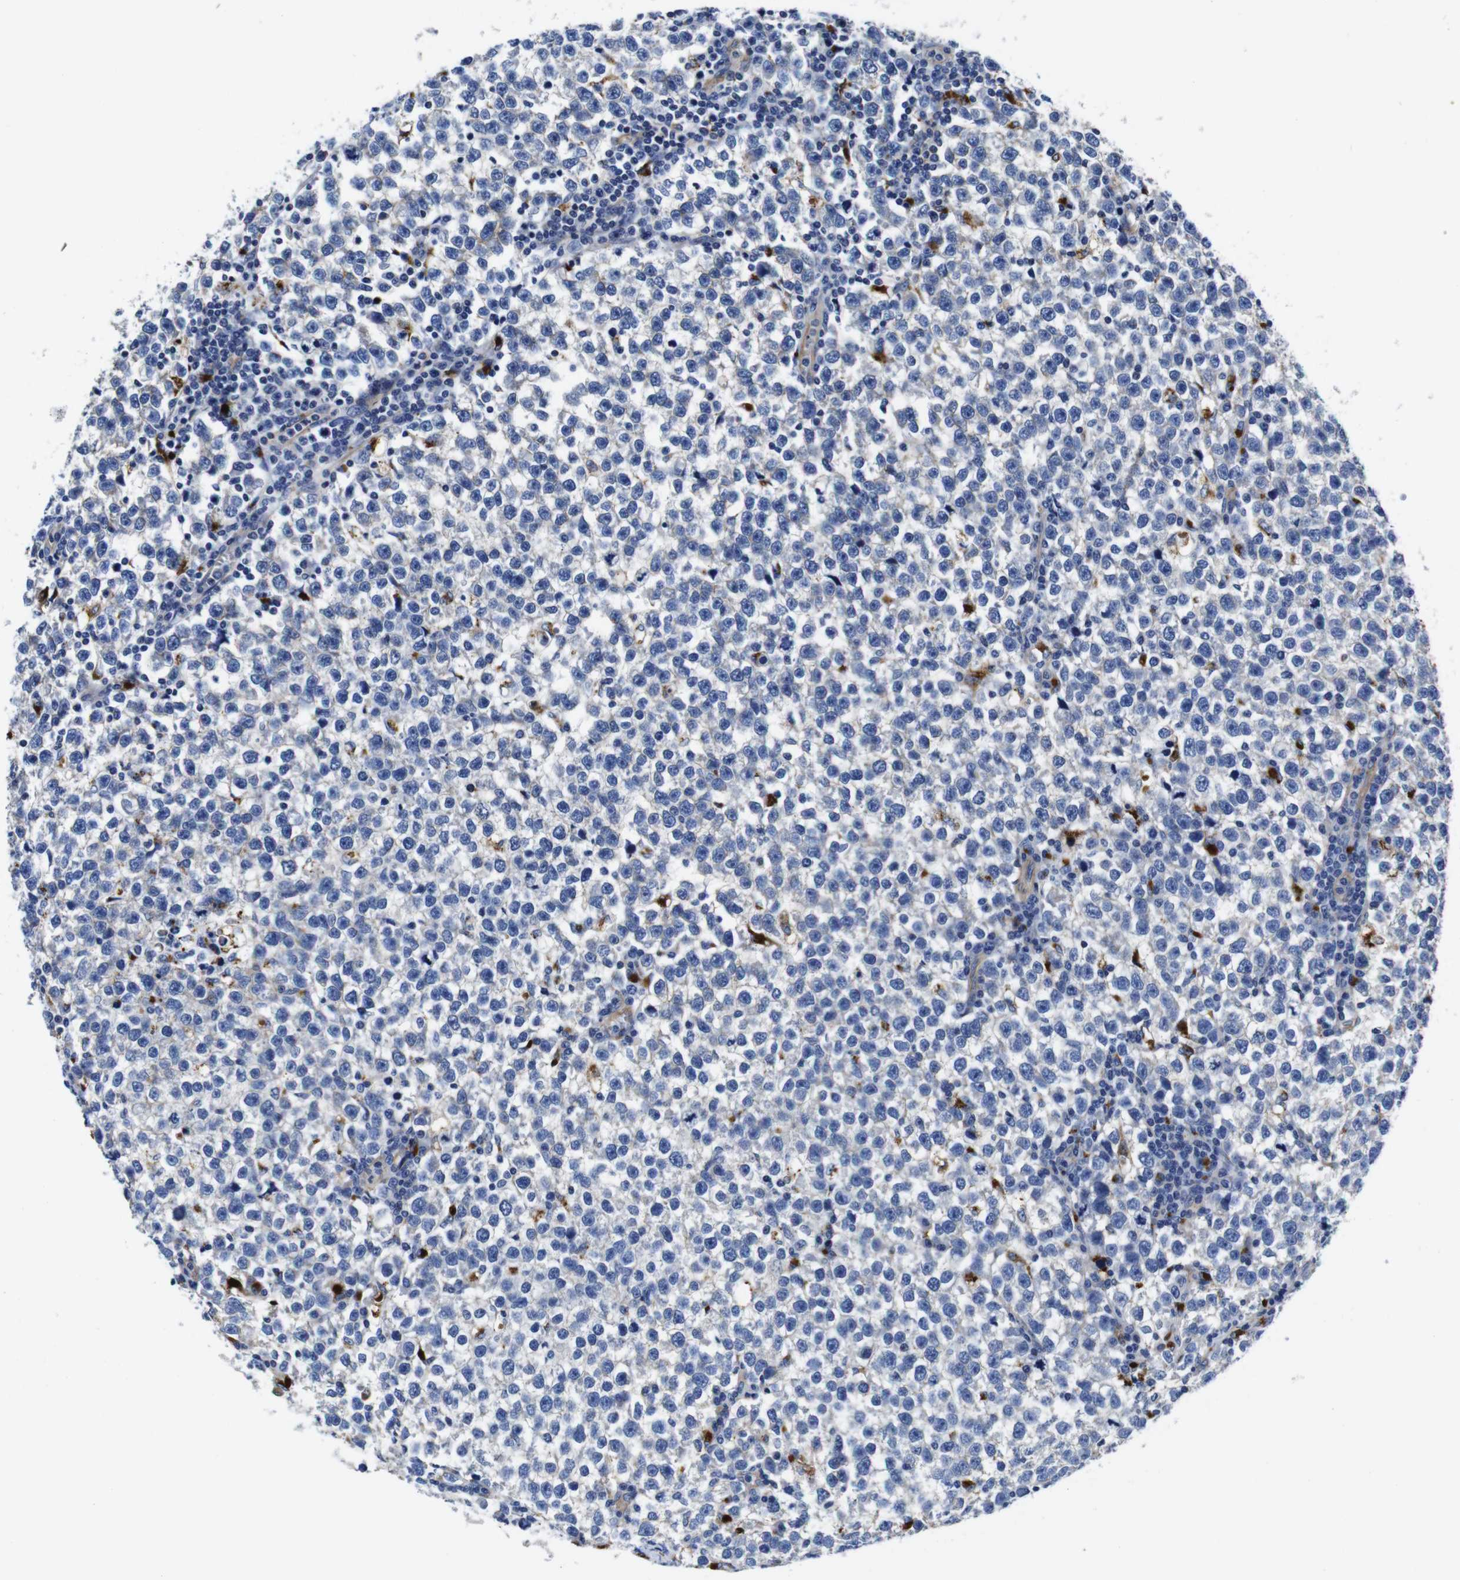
{"staining": {"intensity": "negative", "quantity": "none", "location": "none"}, "tissue": "testis cancer", "cell_type": "Tumor cells", "image_type": "cancer", "snomed": [{"axis": "morphology", "description": "Normal tissue, NOS"}, {"axis": "morphology", "description": "Seminoma, NOS"}, {"axis": "topography", "description": "Testis"}], "caption": "The immunohistochemistry (IHC) histopathology image has no significant staining in tumor cells of testis cancer tissue. (DAB IHC, high magnification).", "gene": "GIMAP2", "patient": {"sex": "male", "age": 43}}